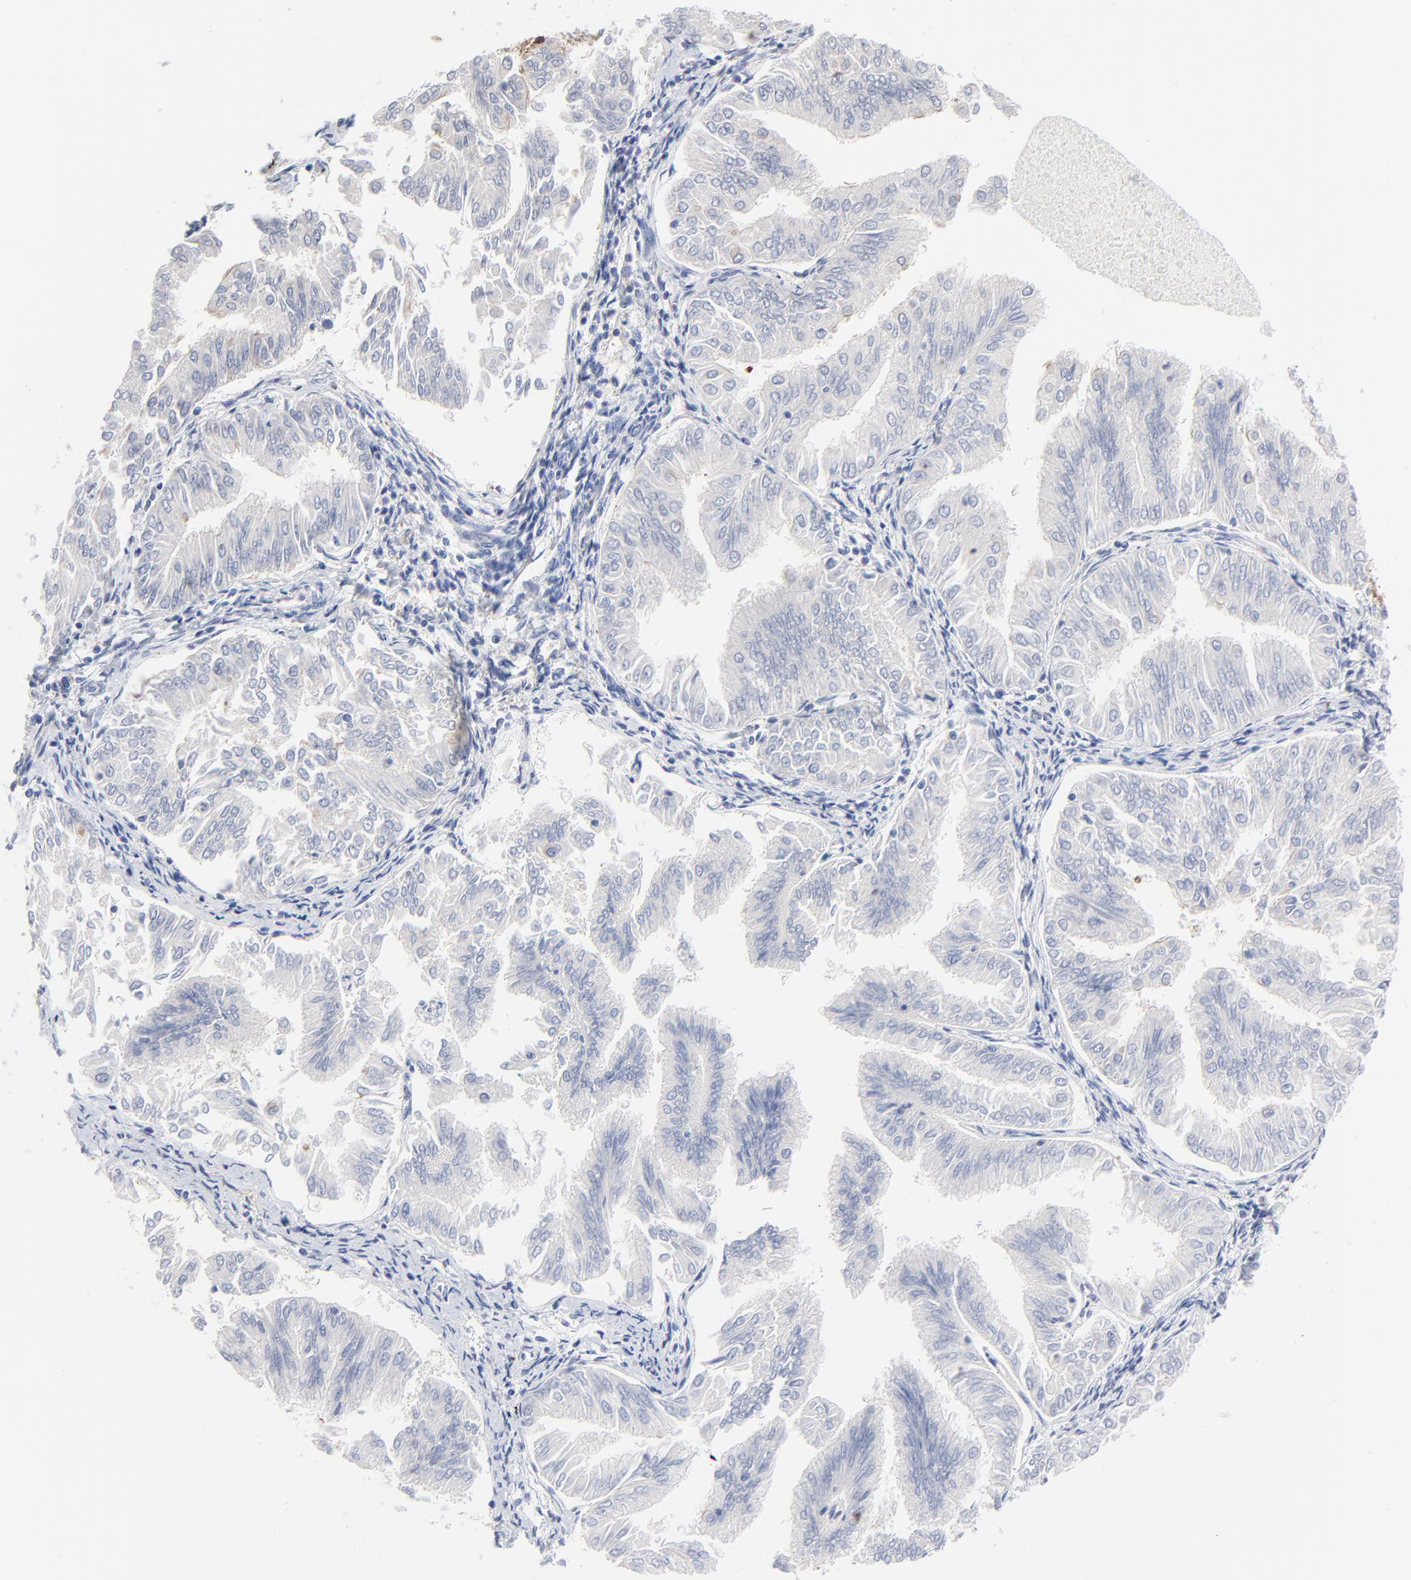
{"staining": {"intensity": "negative", "quantity": "none", "location": "none"}, "tissue": "endometrial cancer", "cell_type": "Tumor cells", "image_type": "cancer", "snomed": [{"axis": "morphology", "description": "Adenocarcinoma, NOS"}, {"axis": "topography", "description": "Endometrium"}], "caption": "Tumor cells are negative for brown protein staining in endometrial cancer.", "gene": "CD2AP", "patient": {"sex": "female", "age": 53}}